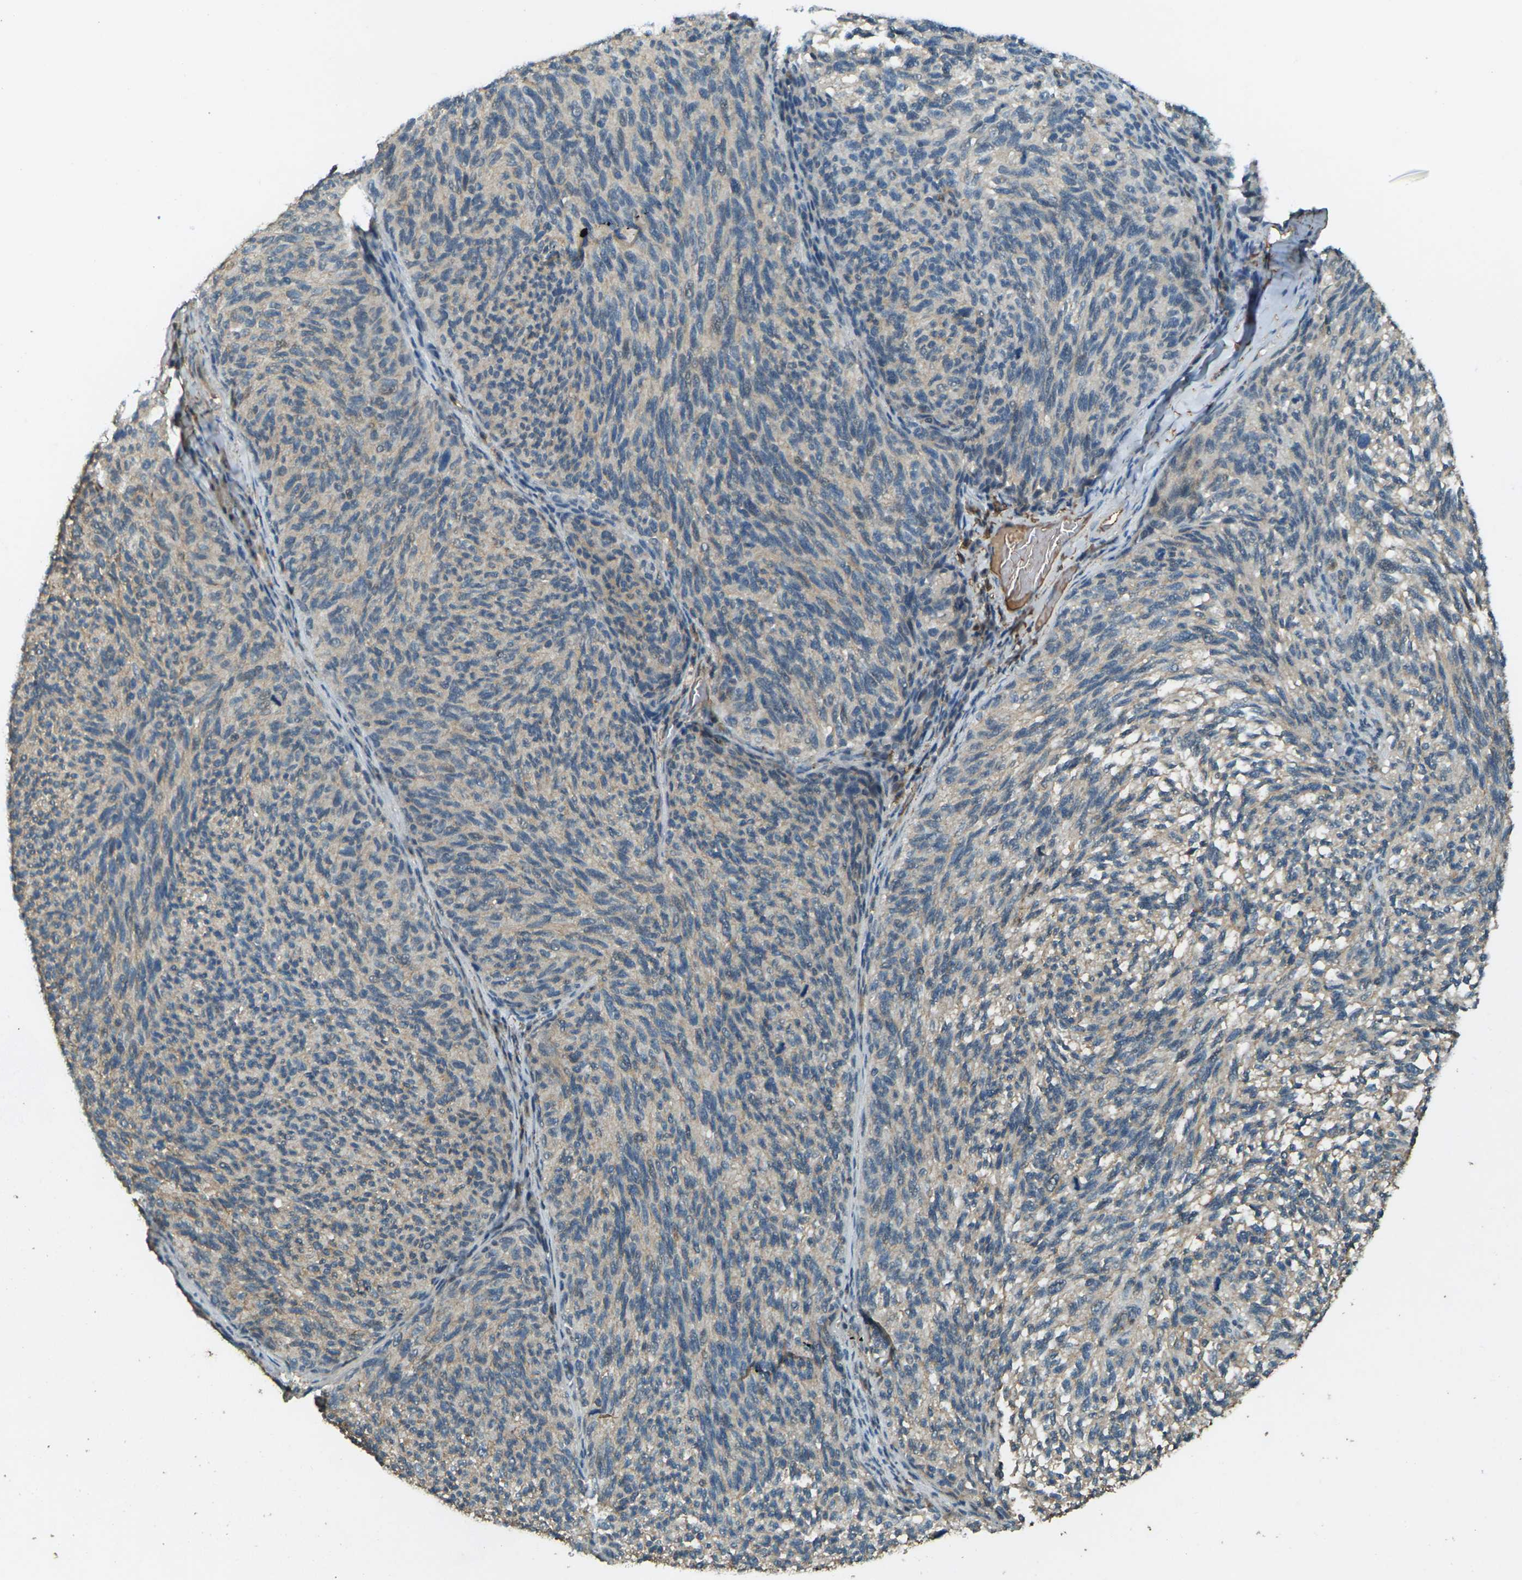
{"staining": {"intensity": "moderate", "quantity": ">75%", "location": "cytoplasmic/membranous"}, "tissue": "melanoma", "cell_type": "Tumor cells", "image_type": "cancer", "snomed": [{"axis": "morphology", "description": "Malignant melanoma, NOS"}, {"axis": "topography", "description": "Skin"}], "caption": "Immunohistochemistry (IHC) histopathology image of human malignant melanoma stained for a protein (brown), which exhibits medium levels of moderate cytoplasmic/membranous expression in approximately >75% of tumor cells.", "gene": "CYP1B1", "patient": {"sex": "female", "age": 73}}